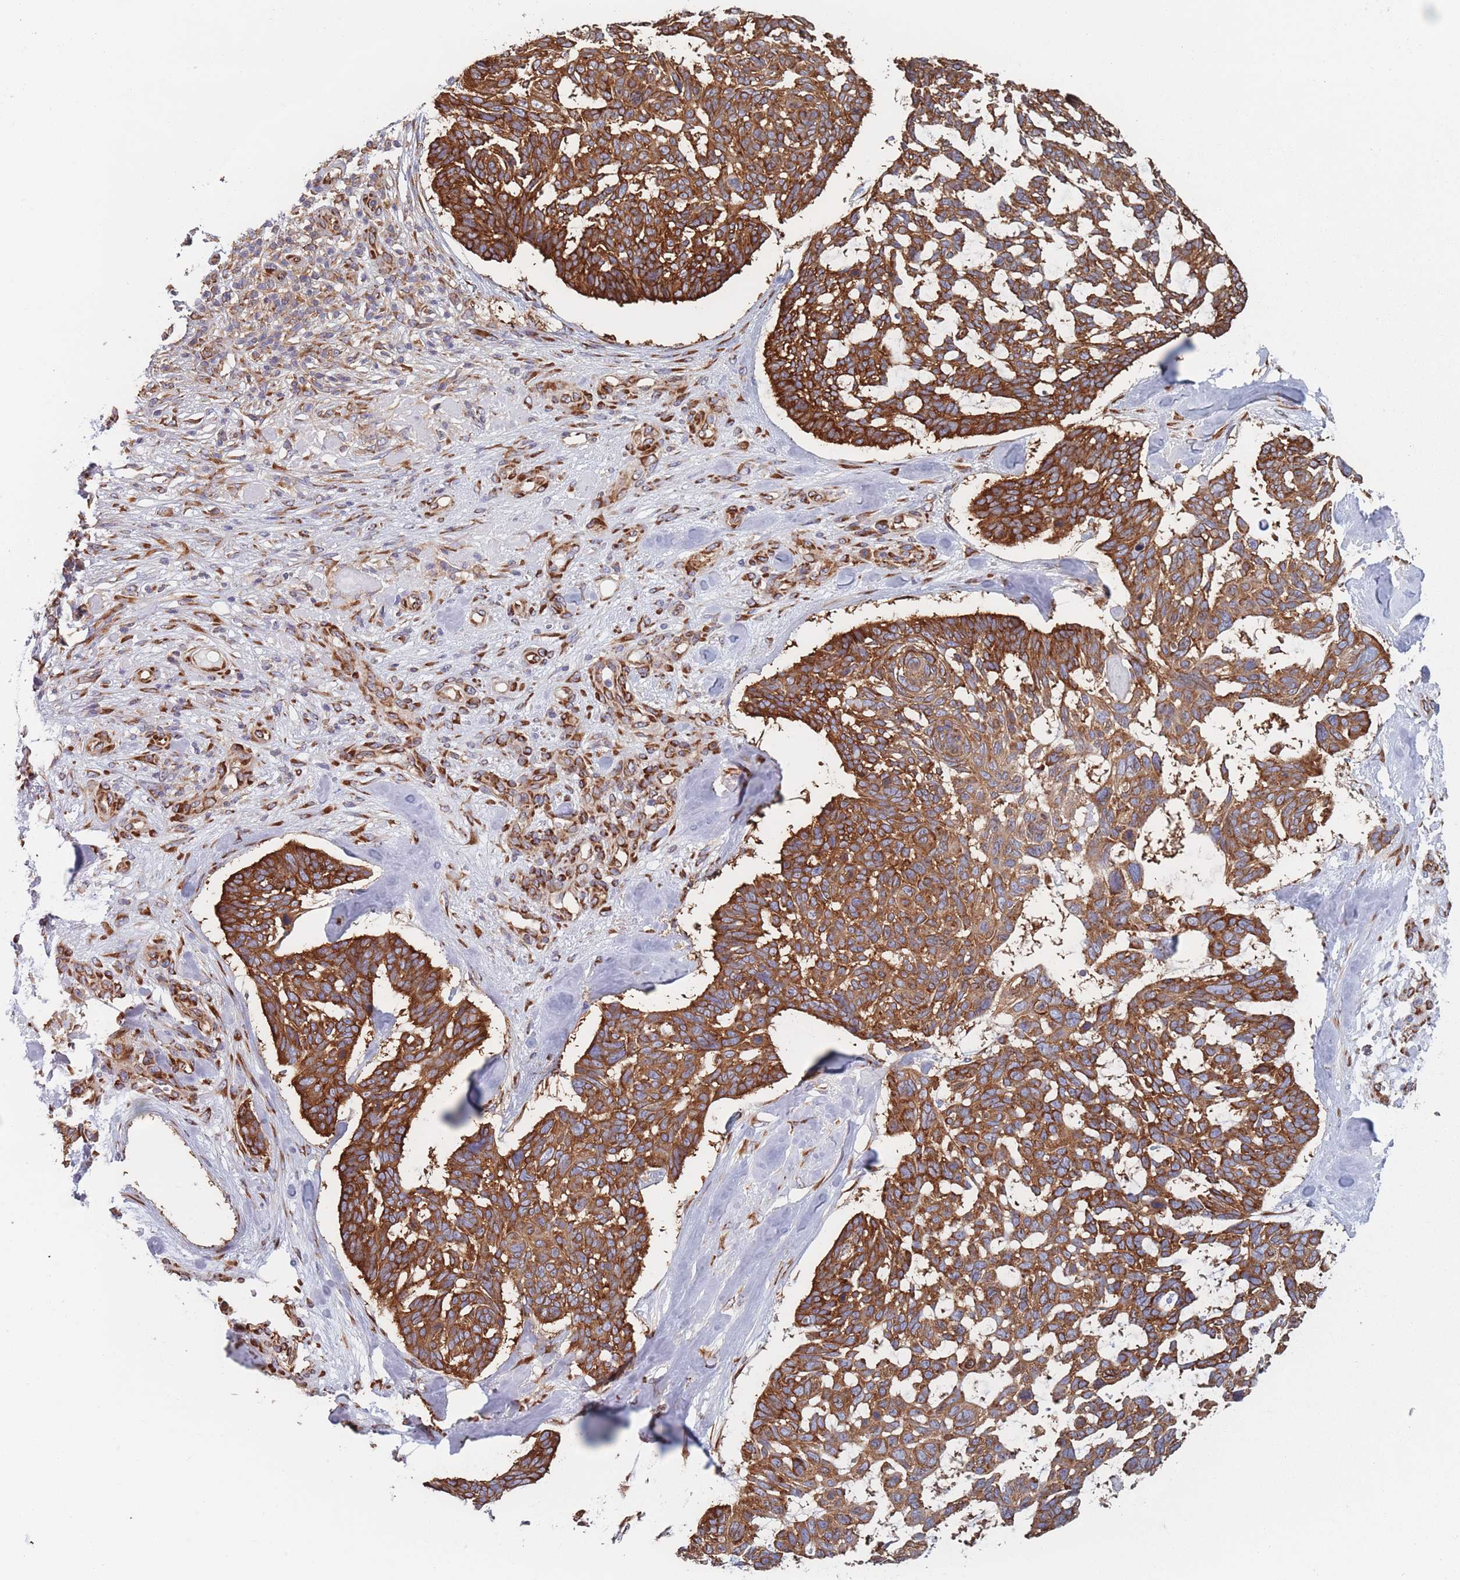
{"staining": {"intensity": "strong", "quantity": ">75%", "location": "cytoplasmic/membranous"}, "tissue": "skin cancer", "cell_type": "Tumor cells", "image_type": "cancer", "snomed": [{"axis": "morphology", "description": "Basal cell carcinoma"}, {"axis": "topography", "description": "Skin"}], "caption": "This image reveals IHC staining of human skin basal cell carcinoma, with high strong cytoplasmic/membranous positivity in about >75% of tumor cells.", "gene": "EEF1B2", "patient": {"sex": "male", "age": 88}}